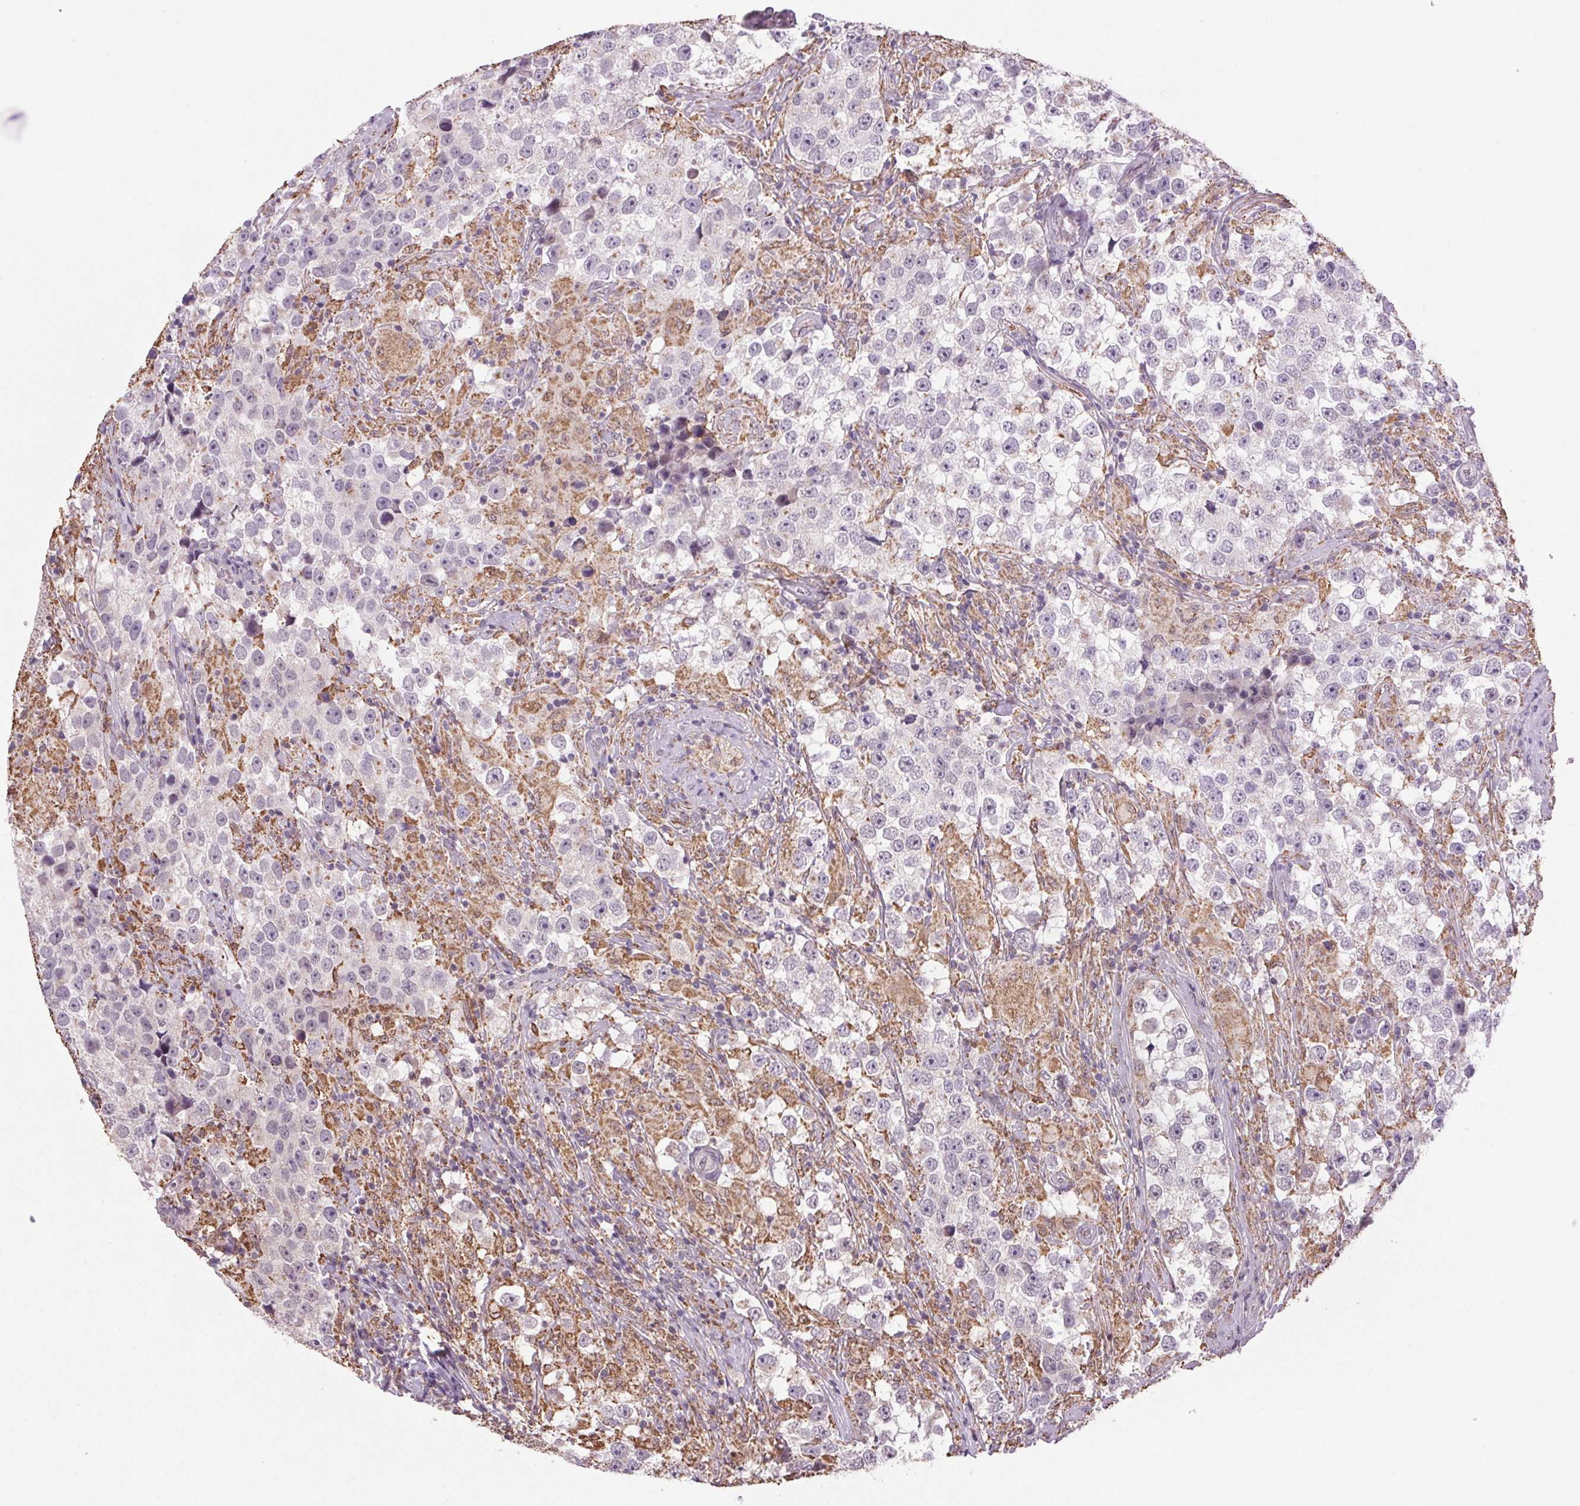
{"staining": {"intensity": "negative", "quantity": "none", "location": "none"}, "tissue": "testis cancer", "cell_type": "Tumor cells", "image_type": "cancer", "snomed": [{"axis": "morphology", "description": "Seminoma, NOS"}, {"axis": "topography", "description": "Testis"}], "caption": "An IHC photomicrograph of testis seminoma is shown. There is no staining in tumor cells of testis seminoma.", "gene": "AKR1E2", "patient": {"sex": "male", "age": 46}}